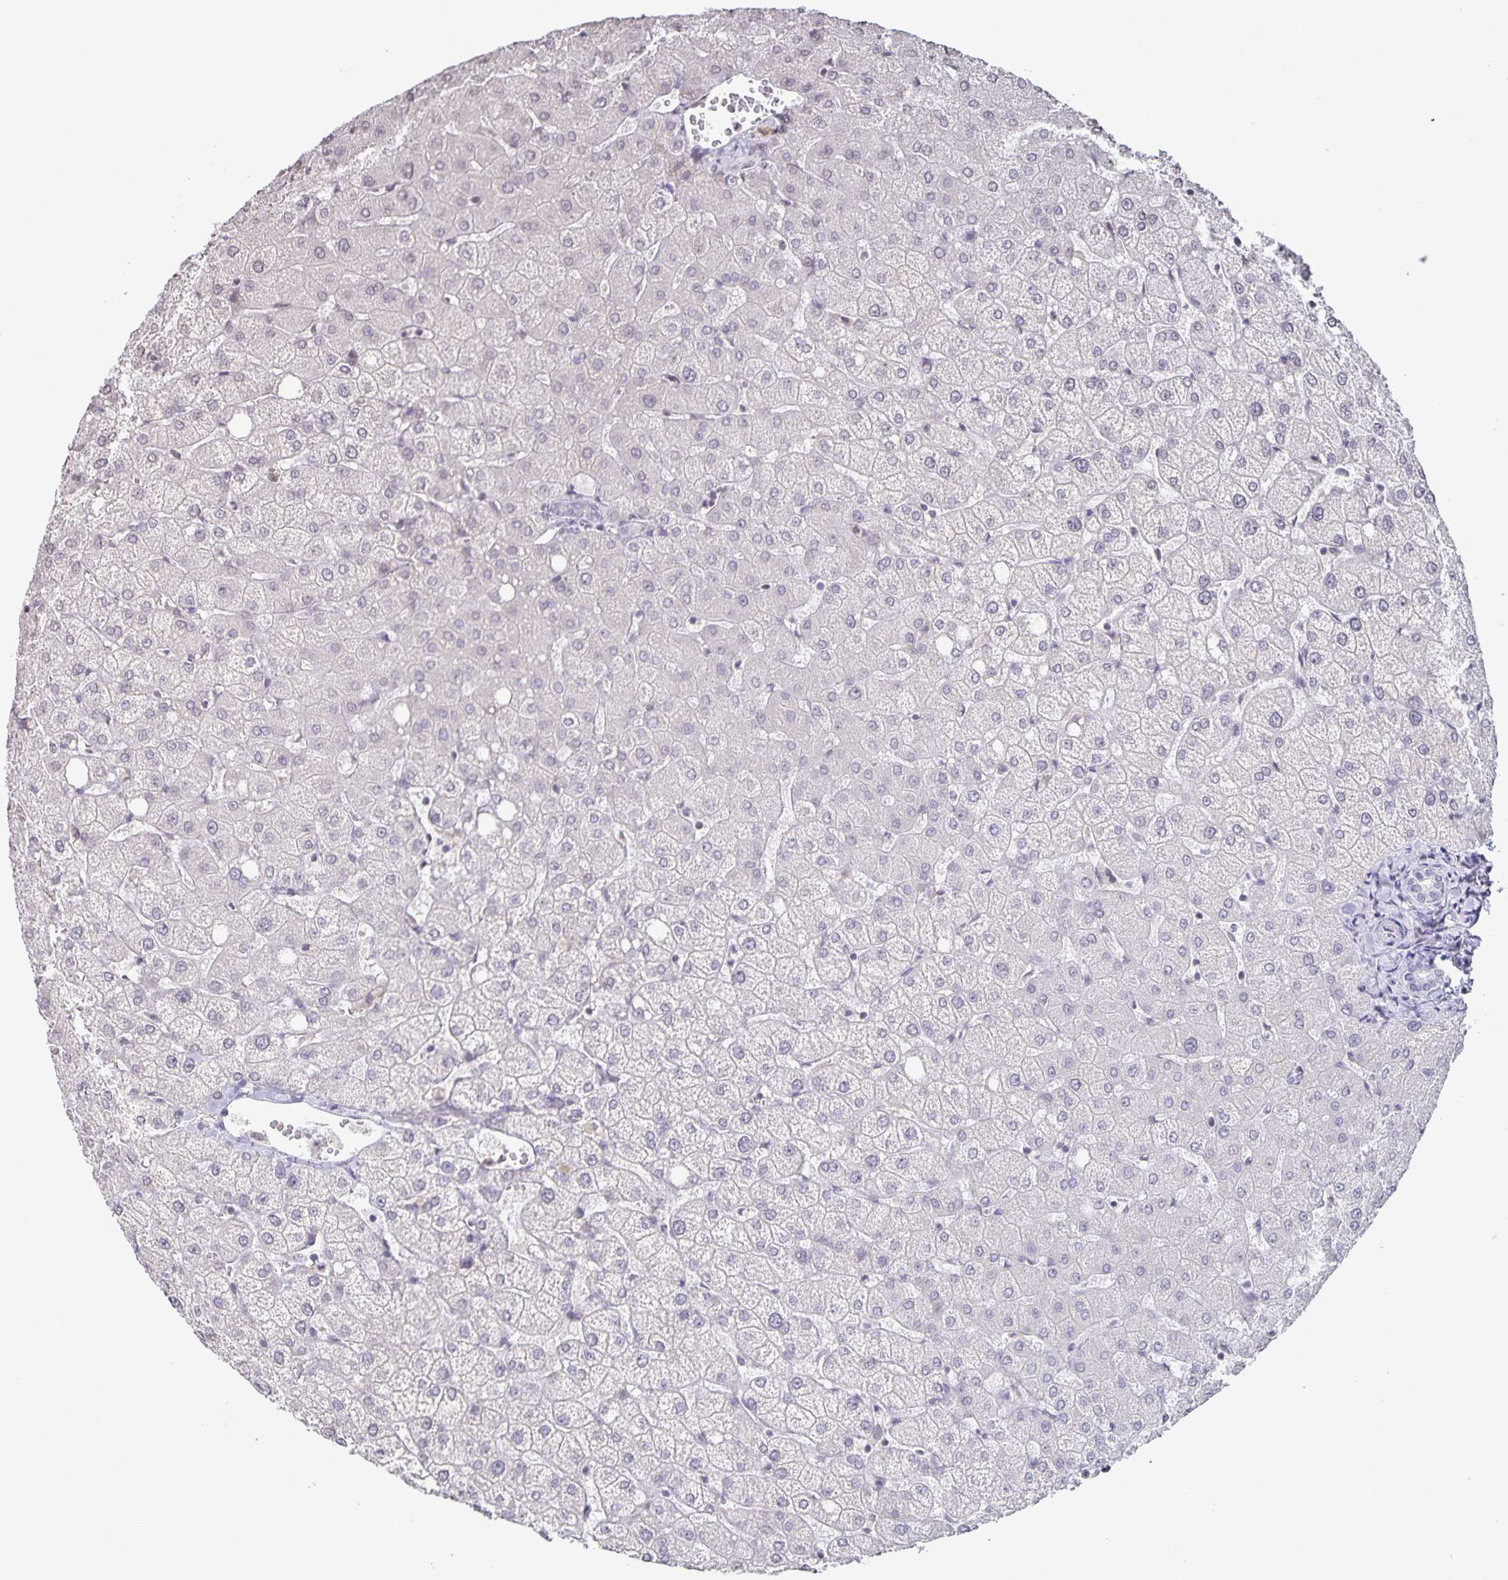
{"staining": {"intensity": "negative", "quantity": "none", "location": "none"}, "tissue": "liver", "cell_type": "Cholangiocytes", "image_type": "normal", "snomed": [{"axis": "morphology", "description": "Normal tissue, NOS"}, {"axis": "topography", "description": "Liver"}], "caption": "High power microscopy histopathology image of an immunohistochemistry micrograph of normal liver, revealing no significant expression in cholangiocytes. (Brightfield microscopy of DAB (3,3'-diaminobenzidine) IHC at high magnification).", "gene": "AQP4", "patient": {"sex": "female", "age": 54}}